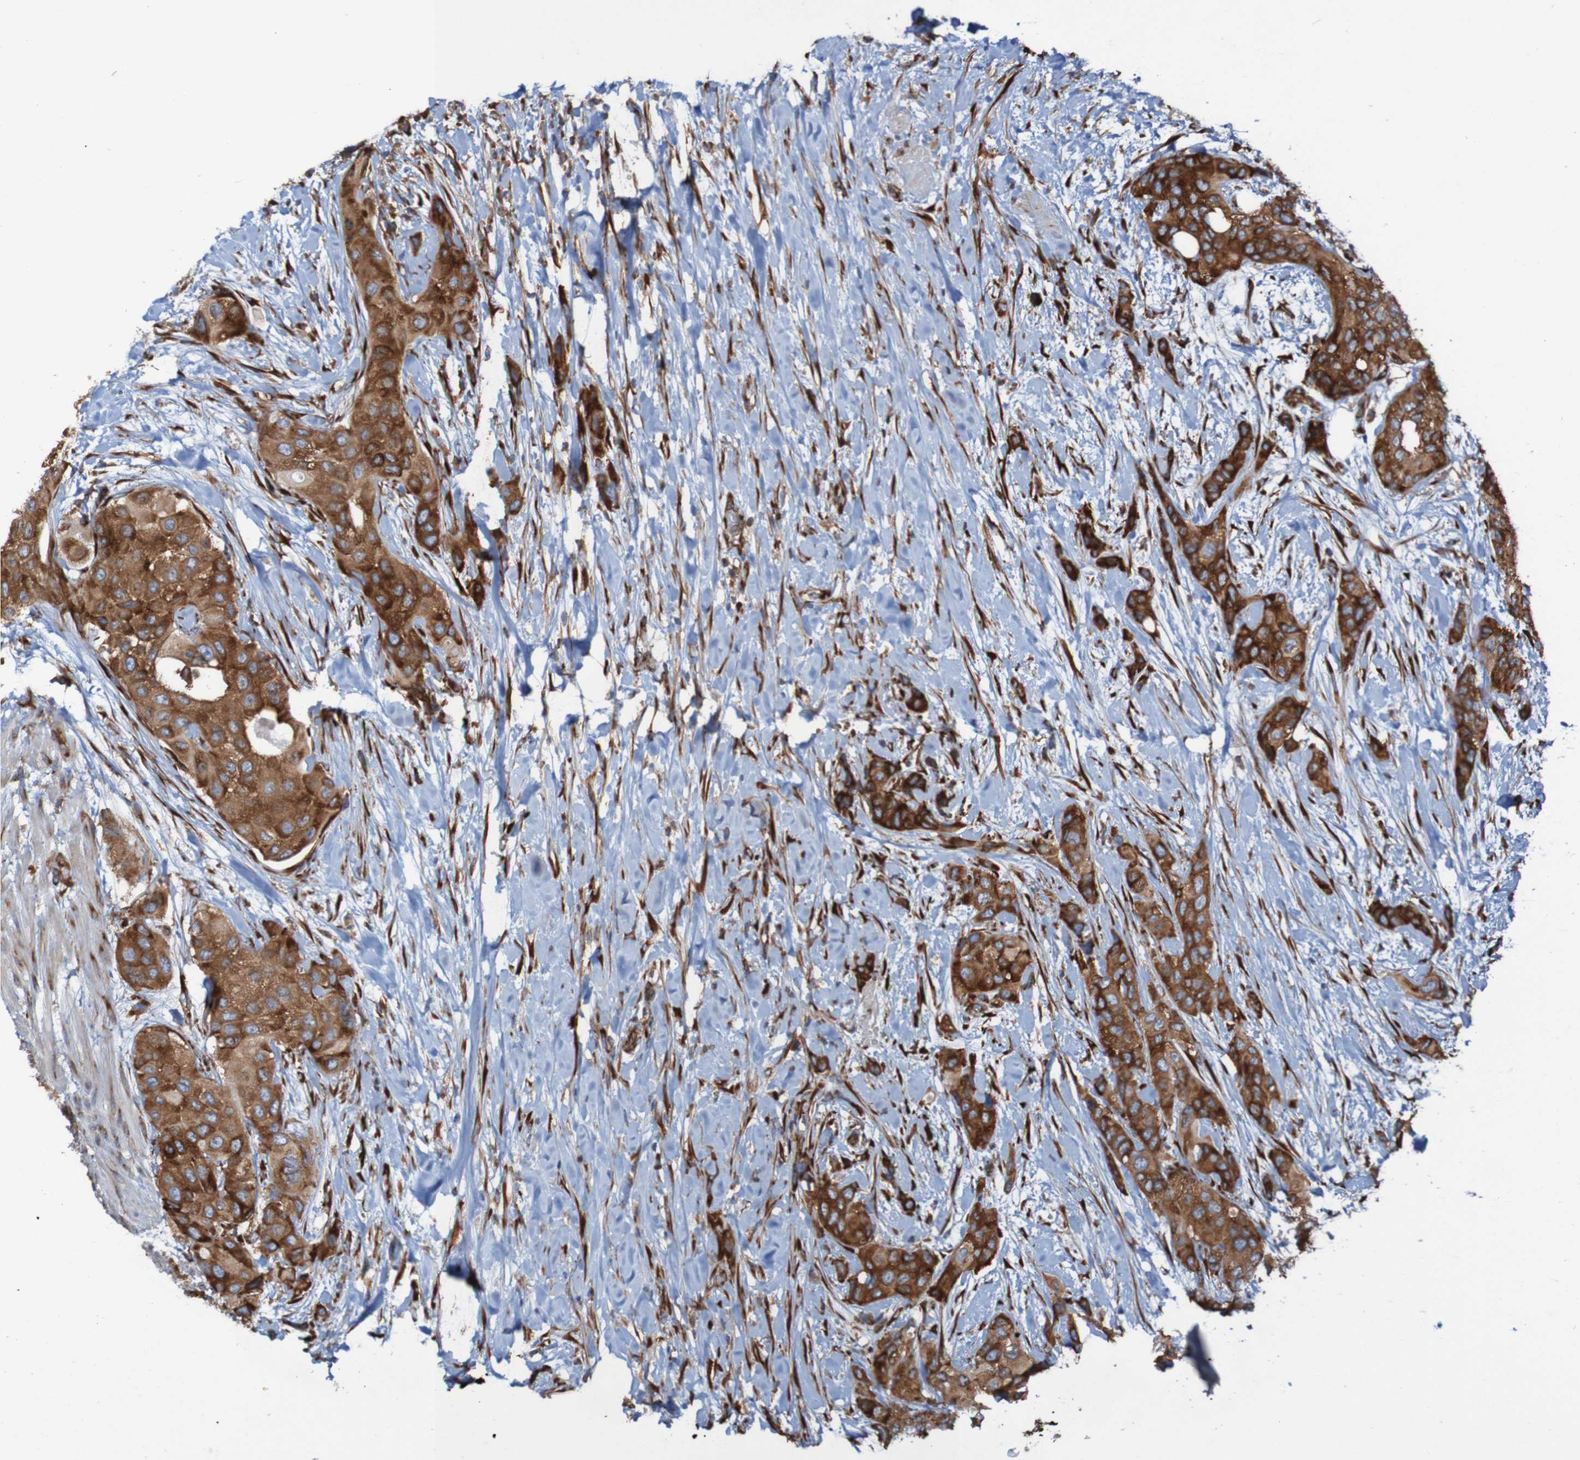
{"staining": {"intensity": "strong", "quantity": ">75%", "location": "cytoplasmic/membranous"}, "tissue": "urothelial cancer", "cell_type": "Tumor cells", "image_type": "cancer", "snomed": [{"axis": "morphology", "description": "Urothelial carcinoma, High grade"}, {"axis": "topography", "description": "Urinary bladder"}], "caption": "Protein expression by IHC displays strong cytoplasmic/membranous staining in approximately >75% of tumor cells in urothelial carcinoma (high-grade). (DAB IHC, brown staining for protein, blue staining for nuclei).", "gene": "RPL10", "patient": {"sex": "female", "age": 56}}